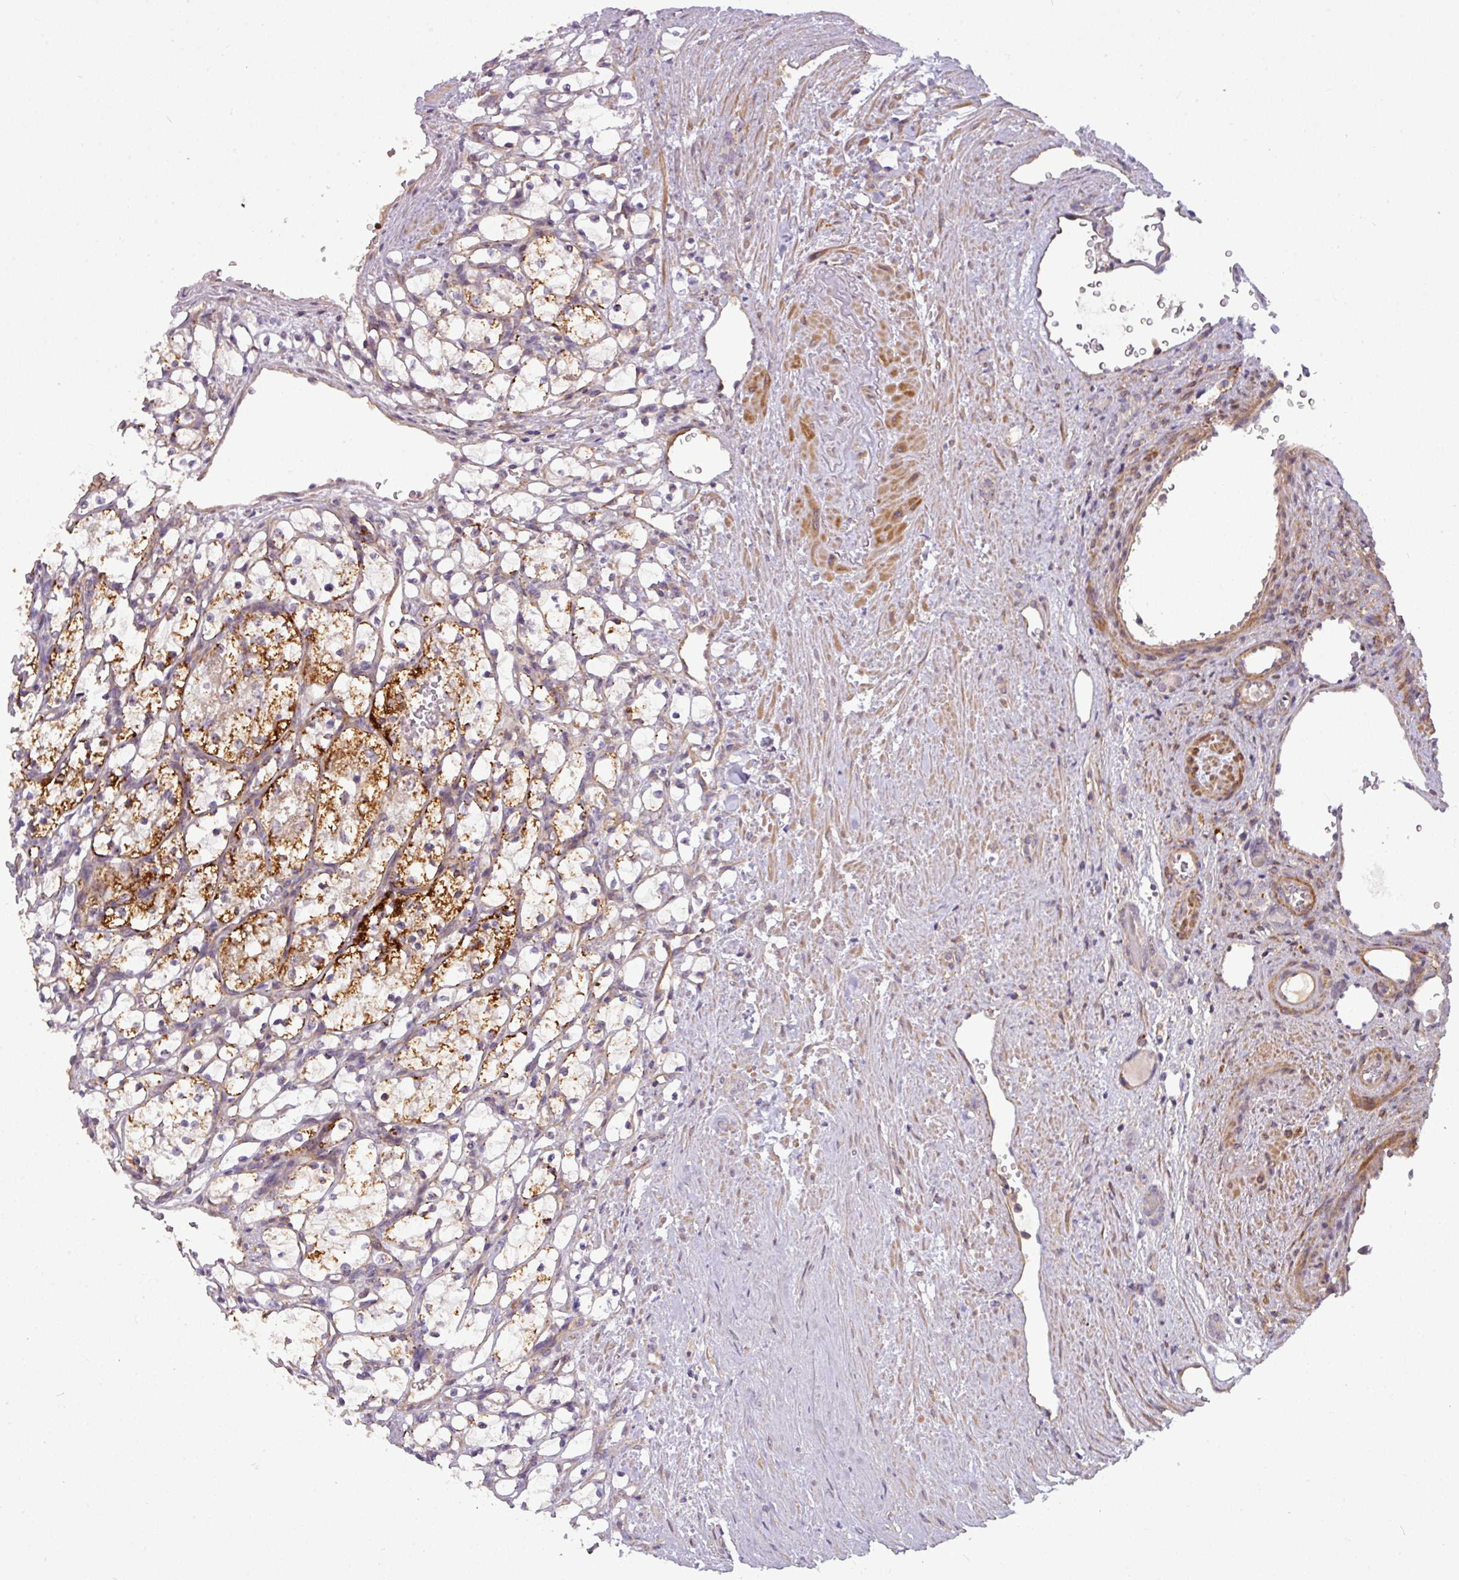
{"staining": {"intensity": "strong", "quantity": "25%-75%", "location": "cytoplasmic/membranous"}, "tissue": "renal cancer", "cell_type": "Tumor cells", "image_type": "cancer", "snomed": [{"axis": "morphology", "description": "Adenocarcinoma, NOS"}, {"axis": "topography", "description": "Kidney"}], "caption": "Immunohistochemical staining of renal cancer (adenocarcinoma) displays strong cytoplasmic/membranous protein expression in approximately 25%-75% of tumor cells.", "gene": "ZNF35", "patient": {"sex": "female", "age": 69}}